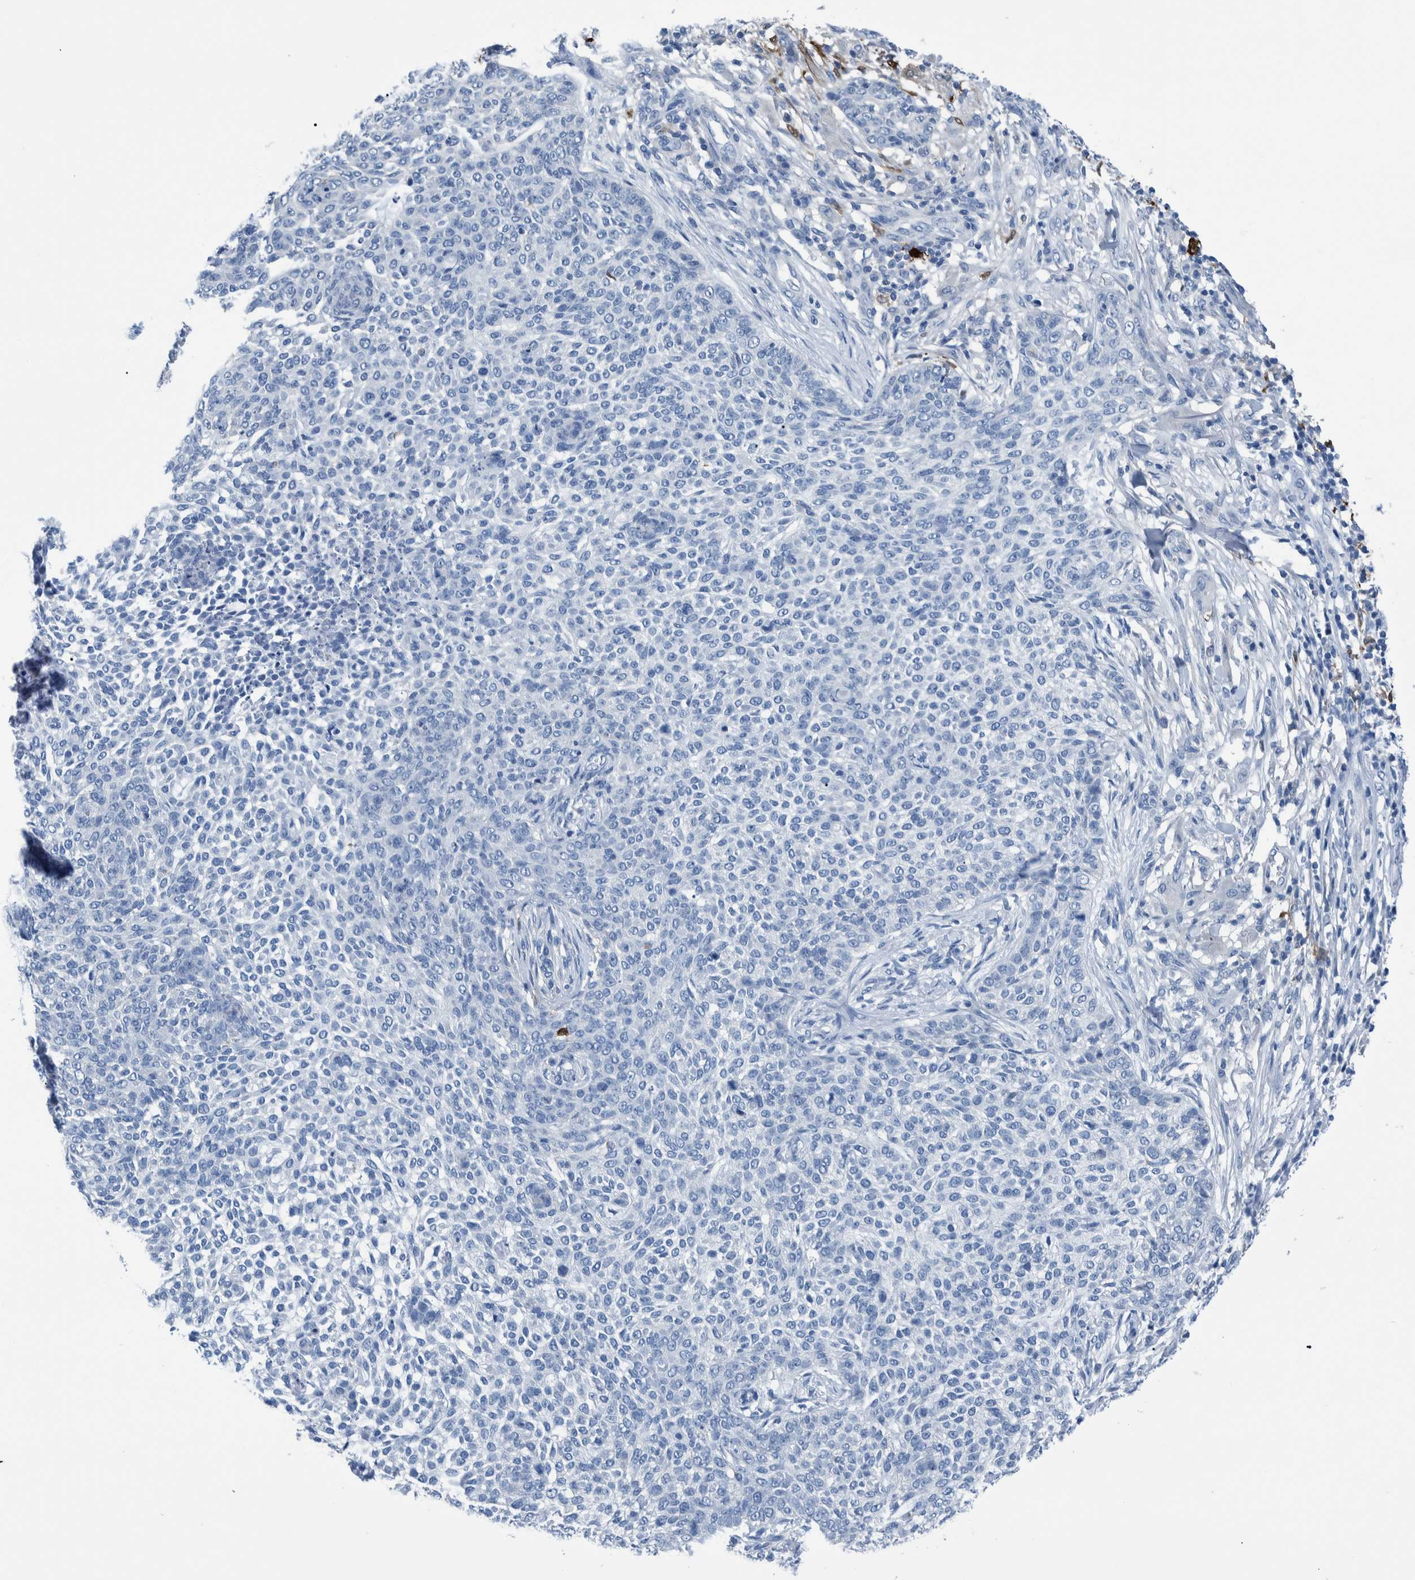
{"staining": {"intensity": "negative", "quantity": "none", "location": "none"}, "tissue": "skin cancer", "cell_type": "Tumor cells", "image_type": "cancer", "snomed": [{"axis": "morphology", "description": "Basal cell carcinoma"}, {"axis": "topography", "description": "Skin"}], "caption": "Tumor cells are negative for brown protein staining in basal cell carcinoma (skin). Nuclei are stained in blue.", "gene": "IDO1", "patient": {"sex": "female", "age": 64}}